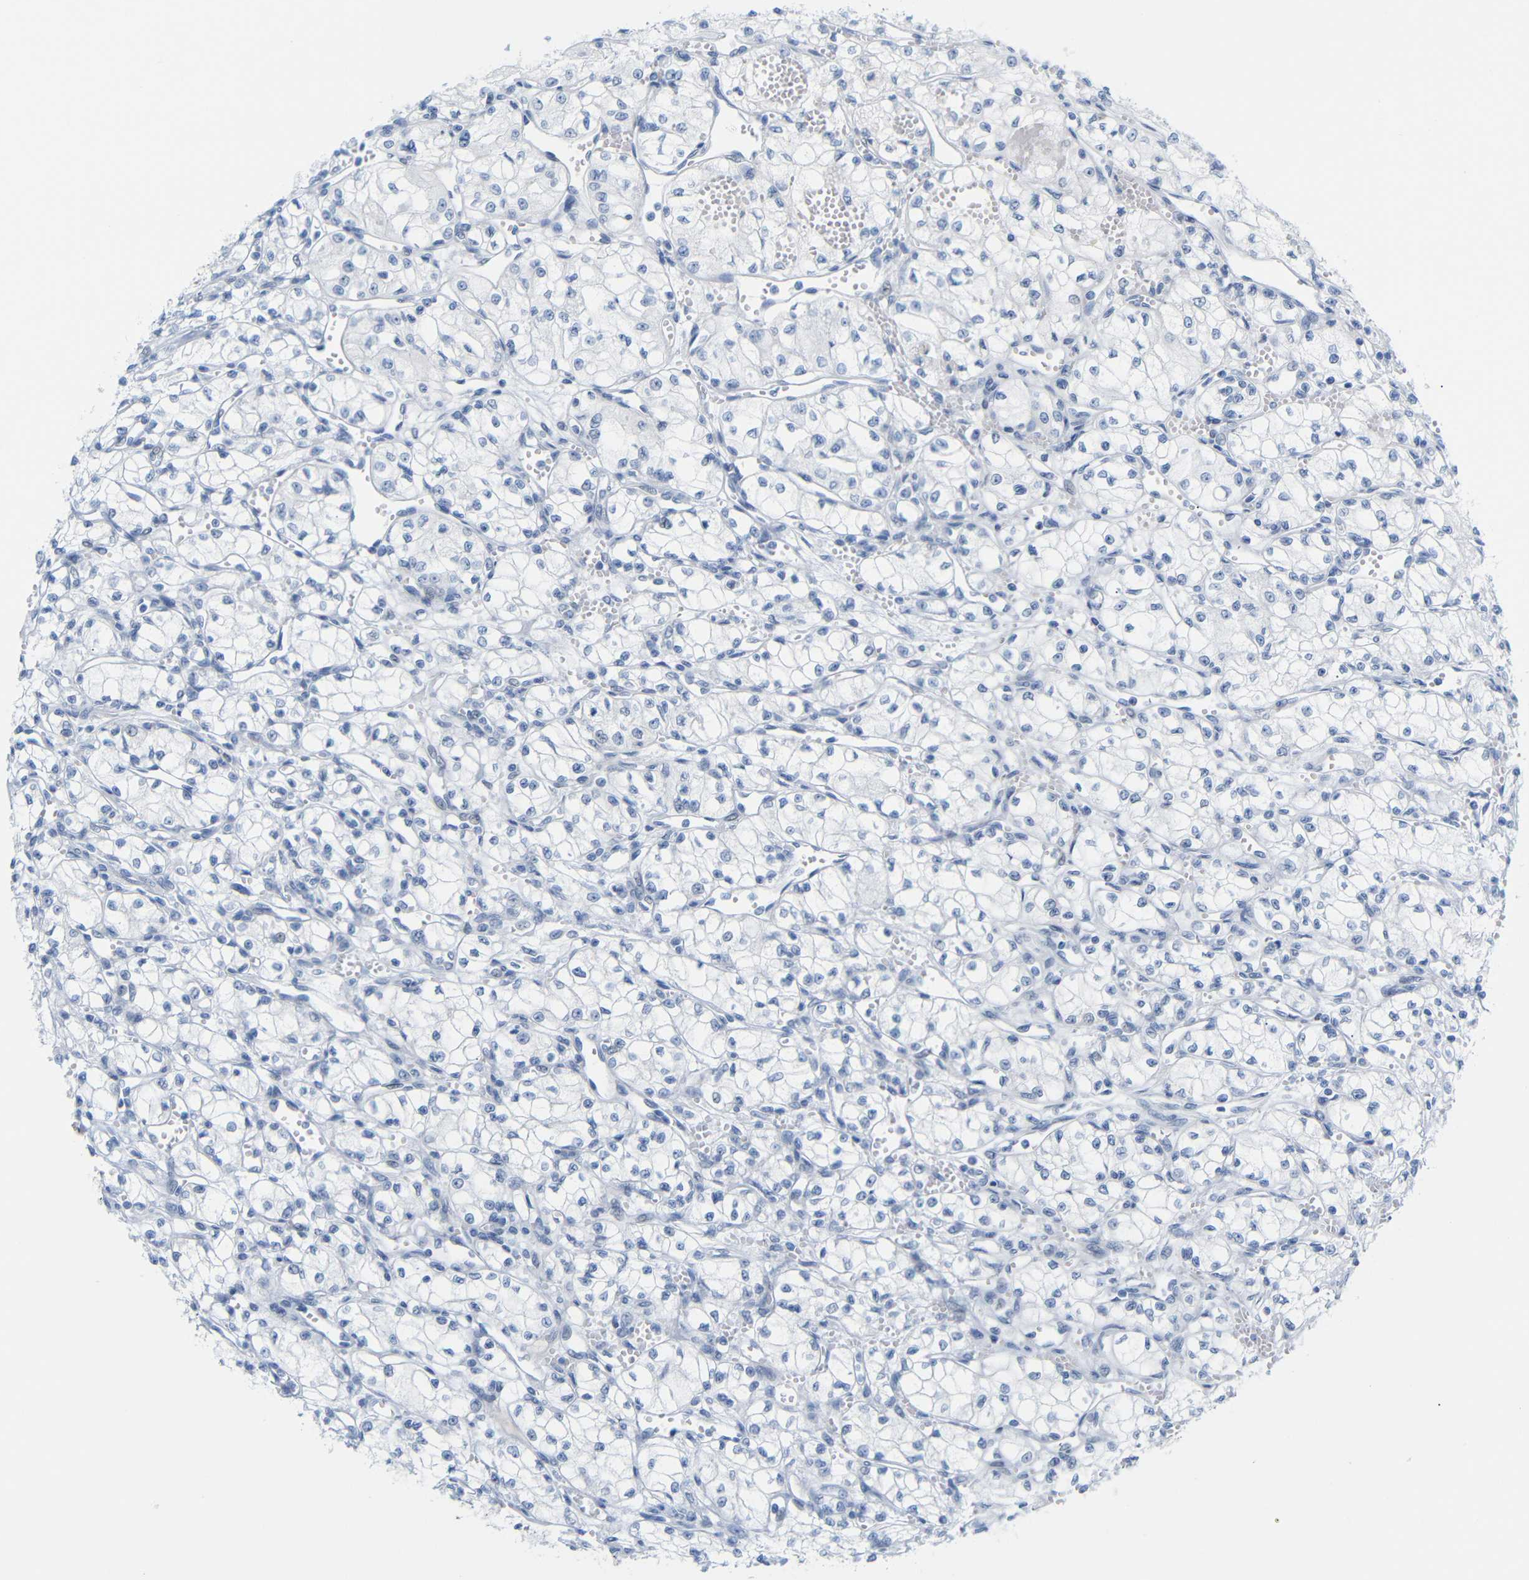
{"staining": {"intensity": "negative", "quantity": "none", "location": "none"}, "tissue": "renal cancer", "cell_type": "Tumor cells", "image_type": "cancer", "snomed": [{"axis": "morphology", "description": "Normal tissue, NOS"}, {"axis": "morphology", "description": "Adenocarcinoma, NOS"}, {"axis": "topography", "description": "Kidney"}], "caption": "Tumor cells show no significant protein positivity in renal cancer.", "gene": "MT1A", "patient": {"sex": "male", "age": 59}}